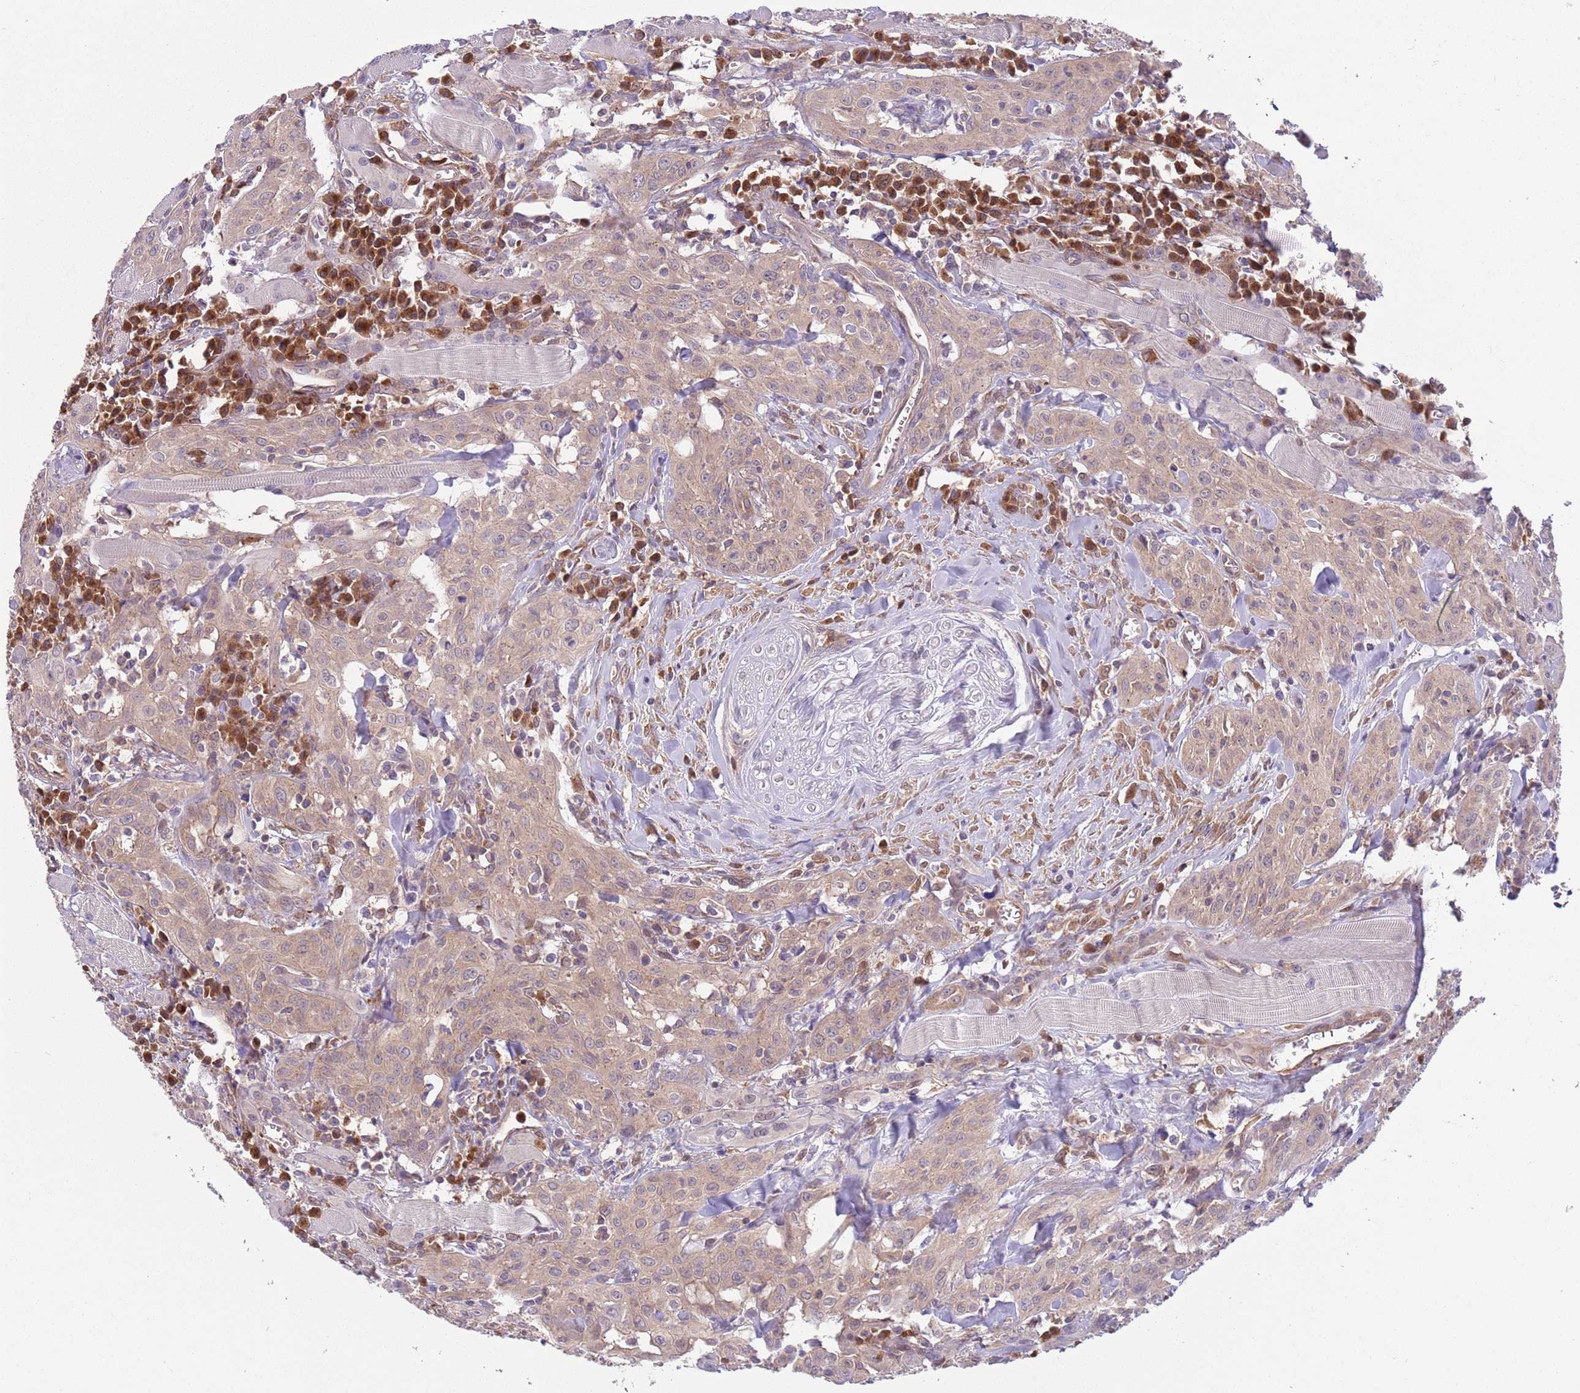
{"staining": {"intensity": "weak", "quantity": ">75%", "location": "cytoplasmic/membranous"}, "tissue": "head and neck cancer", "cell_type": "Tumor cells", "image_type": "cancer", "snomed": [{"axis": "morphology", "description": "Squamous cell carcinoma, NOS"}, {"axis": "topography", "description": "Oral tissue"}, {"axis": "topography", "description": "Head-Neck"}], "caption": "Protein staining displays weak cytoplasmic/membranous expression in approximately >75% of tumor cells in squamous cell carcinoma (head and neck). The protein of interest is stained brown, and the nuclei are stained in blue (DAB (3,3'-diaminobenzidine) IHC with brightfield microscopy, high magnification).", "gene": "COPE", "patient": {"sex": "female", "age": 70}}